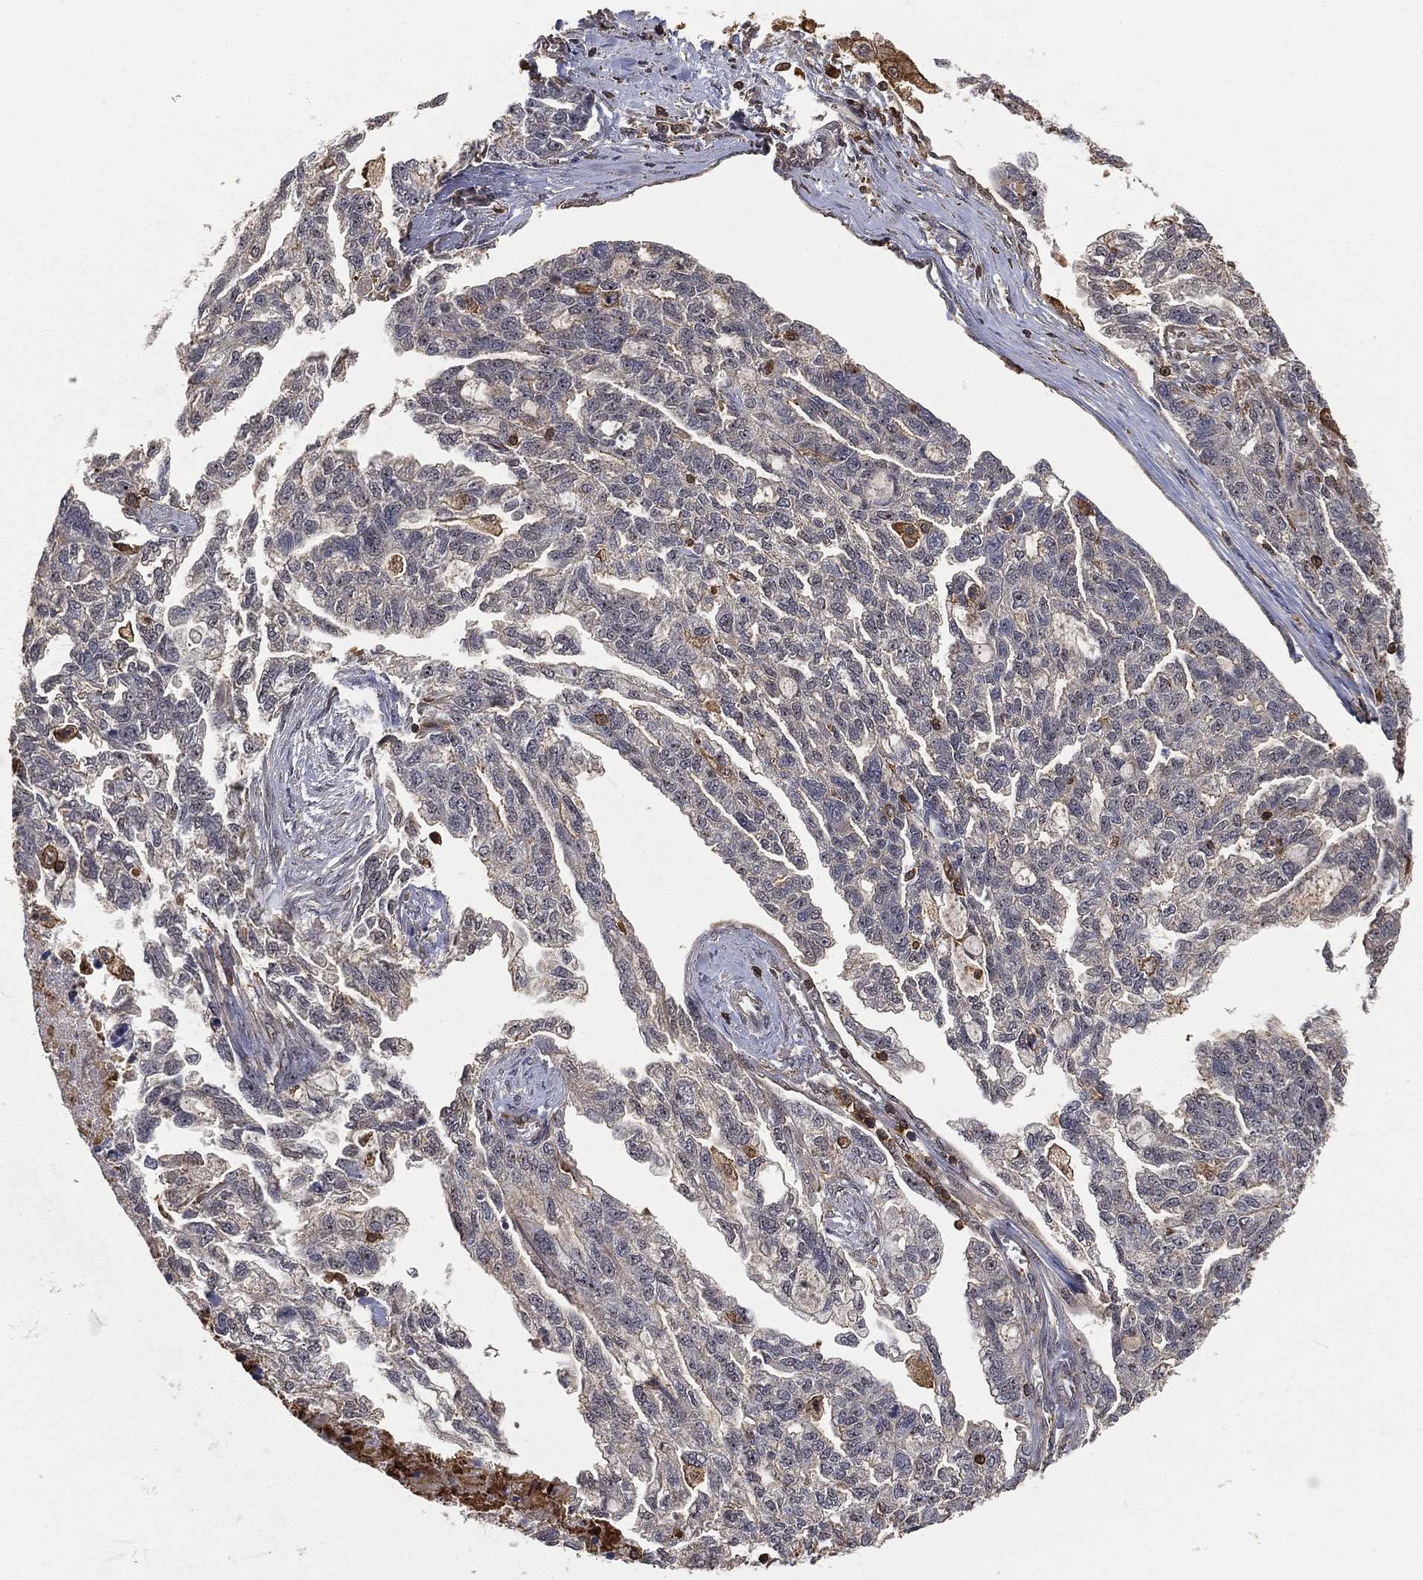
{"staining": {"intensity": "negative", "quantity": "none", "location": "none"}, "tissue": "ovarian cancer", "cell_type": "Tumor cells", "image_type": "cancer", "snomed": [{"axis": "morphology", "description": "Cystadenocarcinoma, serous, NOS"}, {"axis": "topography", "description": "Ovary"}], "caption": "Immunohistochemical staining of human ovarian cancer displays no significant positivity in tumor cells.", "gene": "CRYL1", "patient": {"sex": "female", "age": 51}}